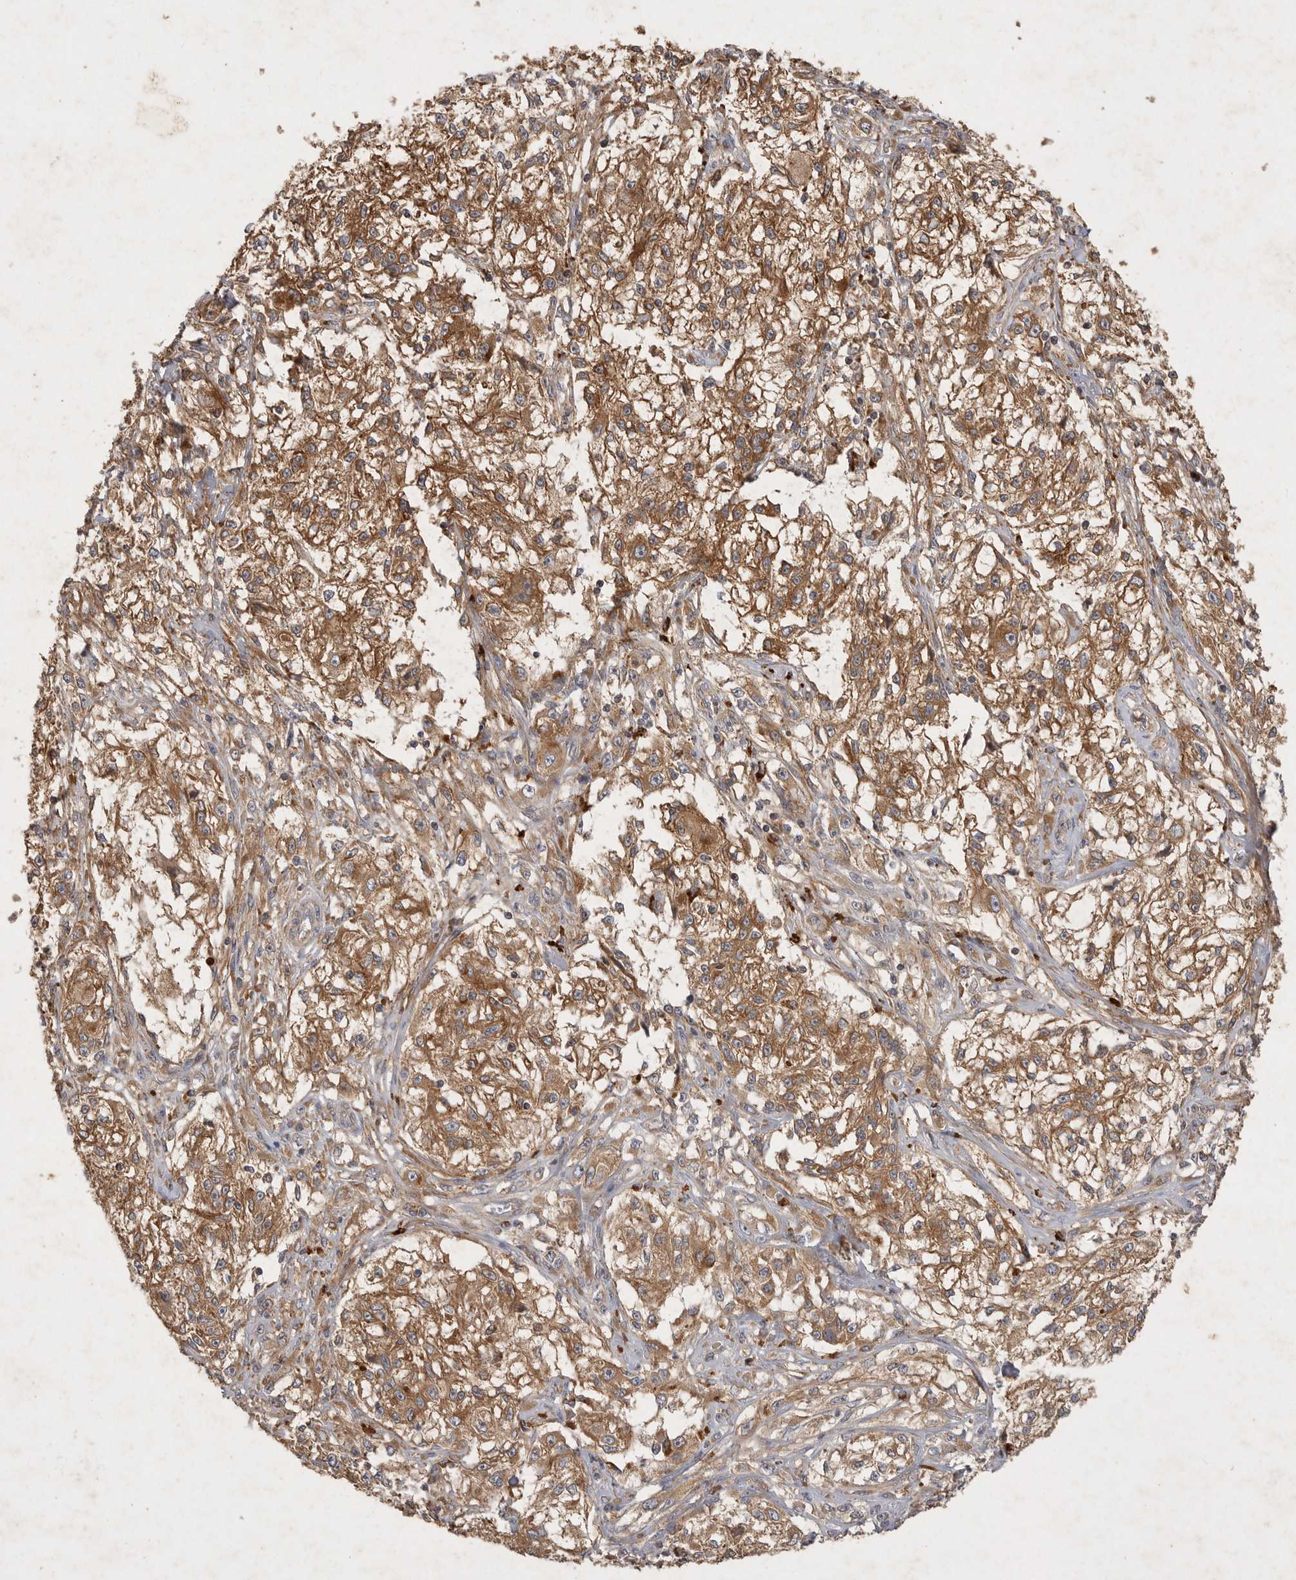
{"staining": {"intensity": "moderate", "quantity": ">75%", "location": "cytoplasmic/membranous"}, "tissue": "melanoma", "cell_type": "Tumor cells", "image_type": "cancer", "snomed": [{"axis": "morphology", "description": "Malignant melanoma, NOS"}, {"axis": "topography", "description": "Skin of head"}], "caption": "Malignant melanoma was stained to show a protein in brown. There is medium levels of moderate cytoplasmic/membranous staining in about >75% of tumor cells.", "gene": "MRPL41", "patient": {"sex": "male", "age": 83}}